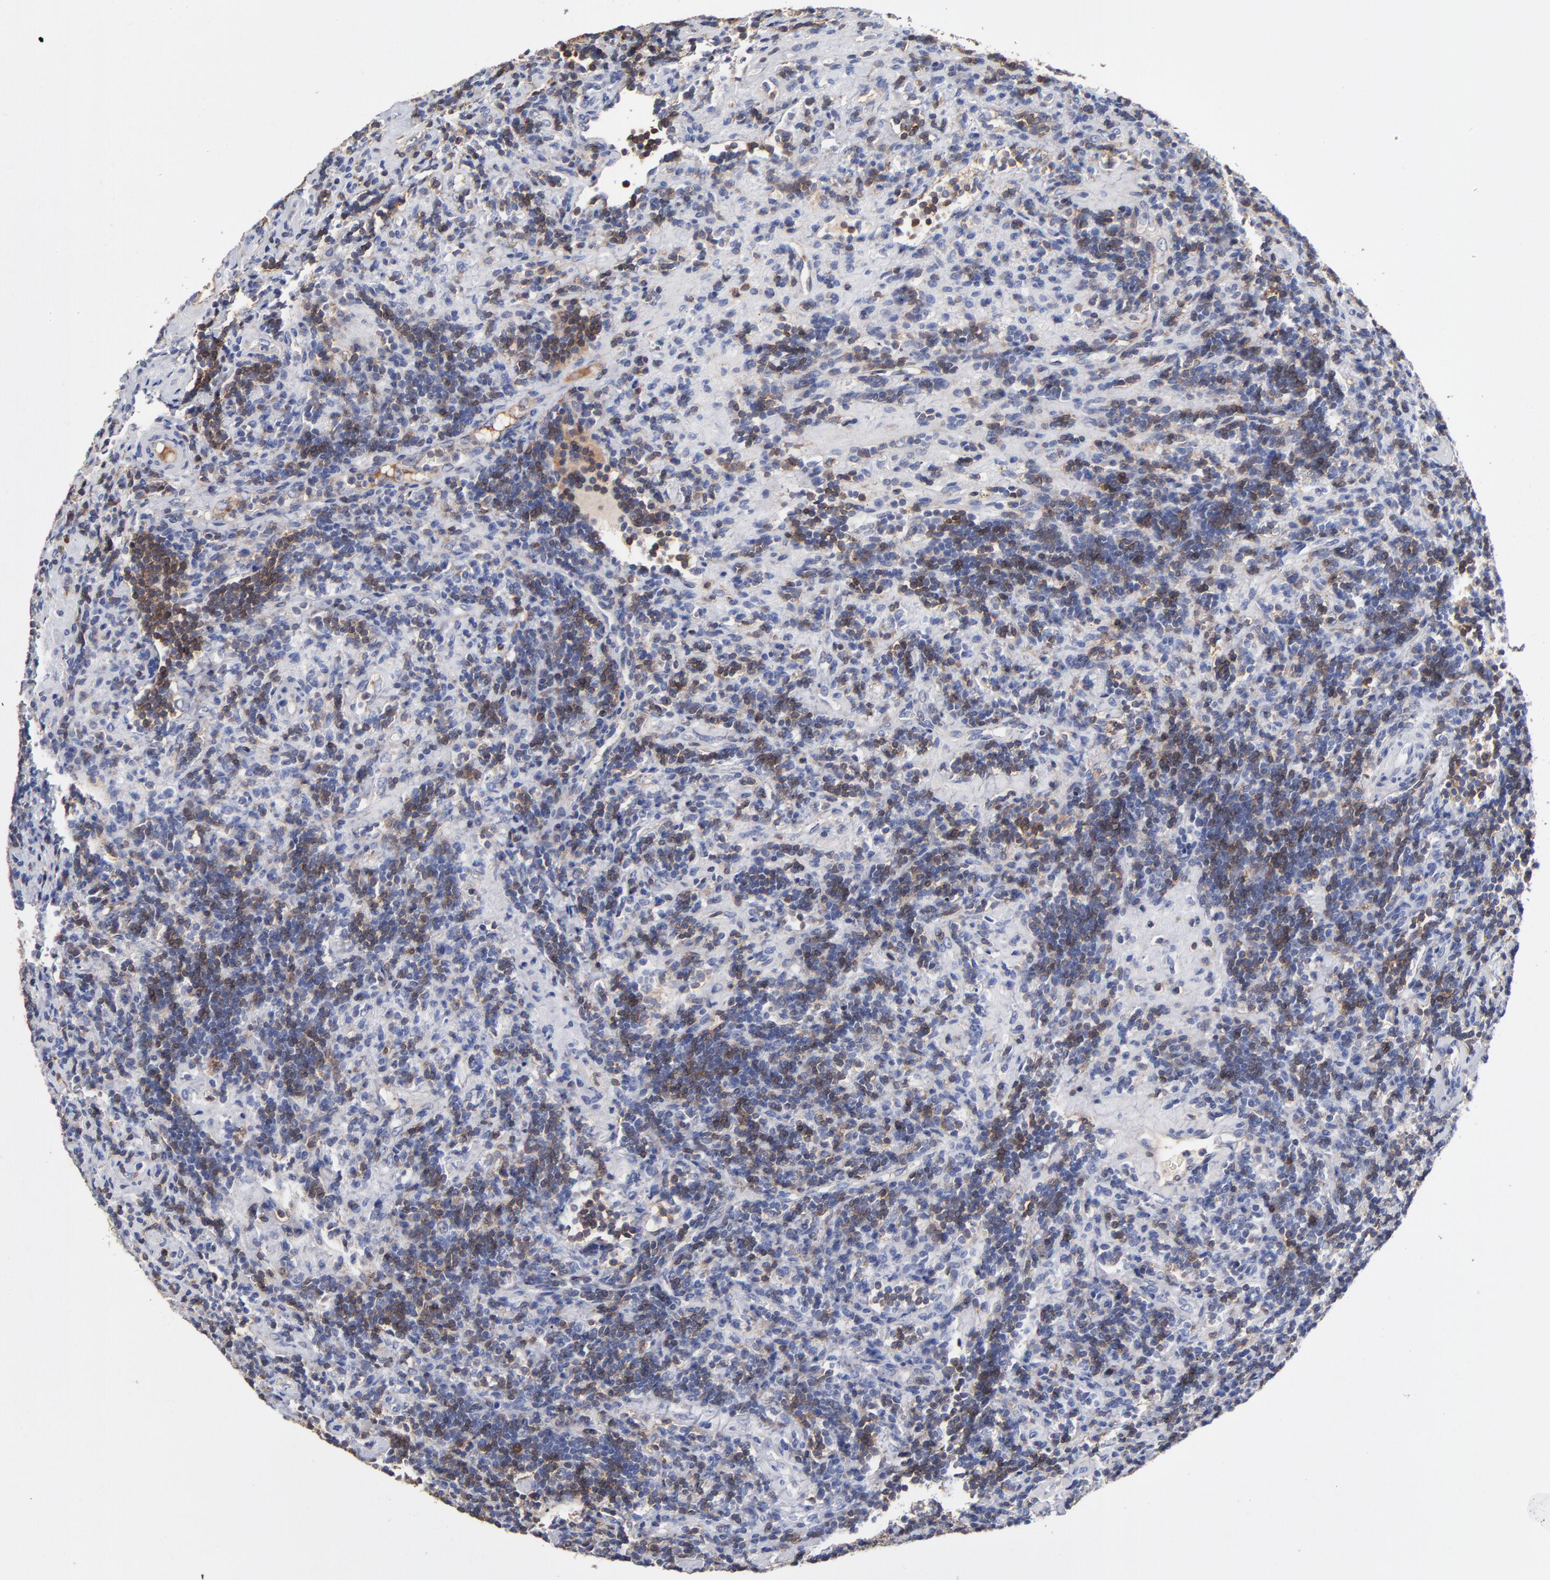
{"staining": {"intensity": "negative", "quantity": "none", "location": "none"}, "tissue": "lymphoma", "cell_type": "Tumor cells", "image_type": "cancer", "snomed": [{"axis": "morphology", "description": "Malignant lymphoma, non-Hodgkin's type, Low grade"}, {"axis": "topography", "description": "Lymph node"}], "caption": "Immunohistochemistry micrograph of malignant lymphoma, non-Hodgkin's type (low-grade) stained for a protein (brown), which shows no staining in tumor cells.", "gene": "TRAT1", "patient": {"sex": "male", "age": 70}}